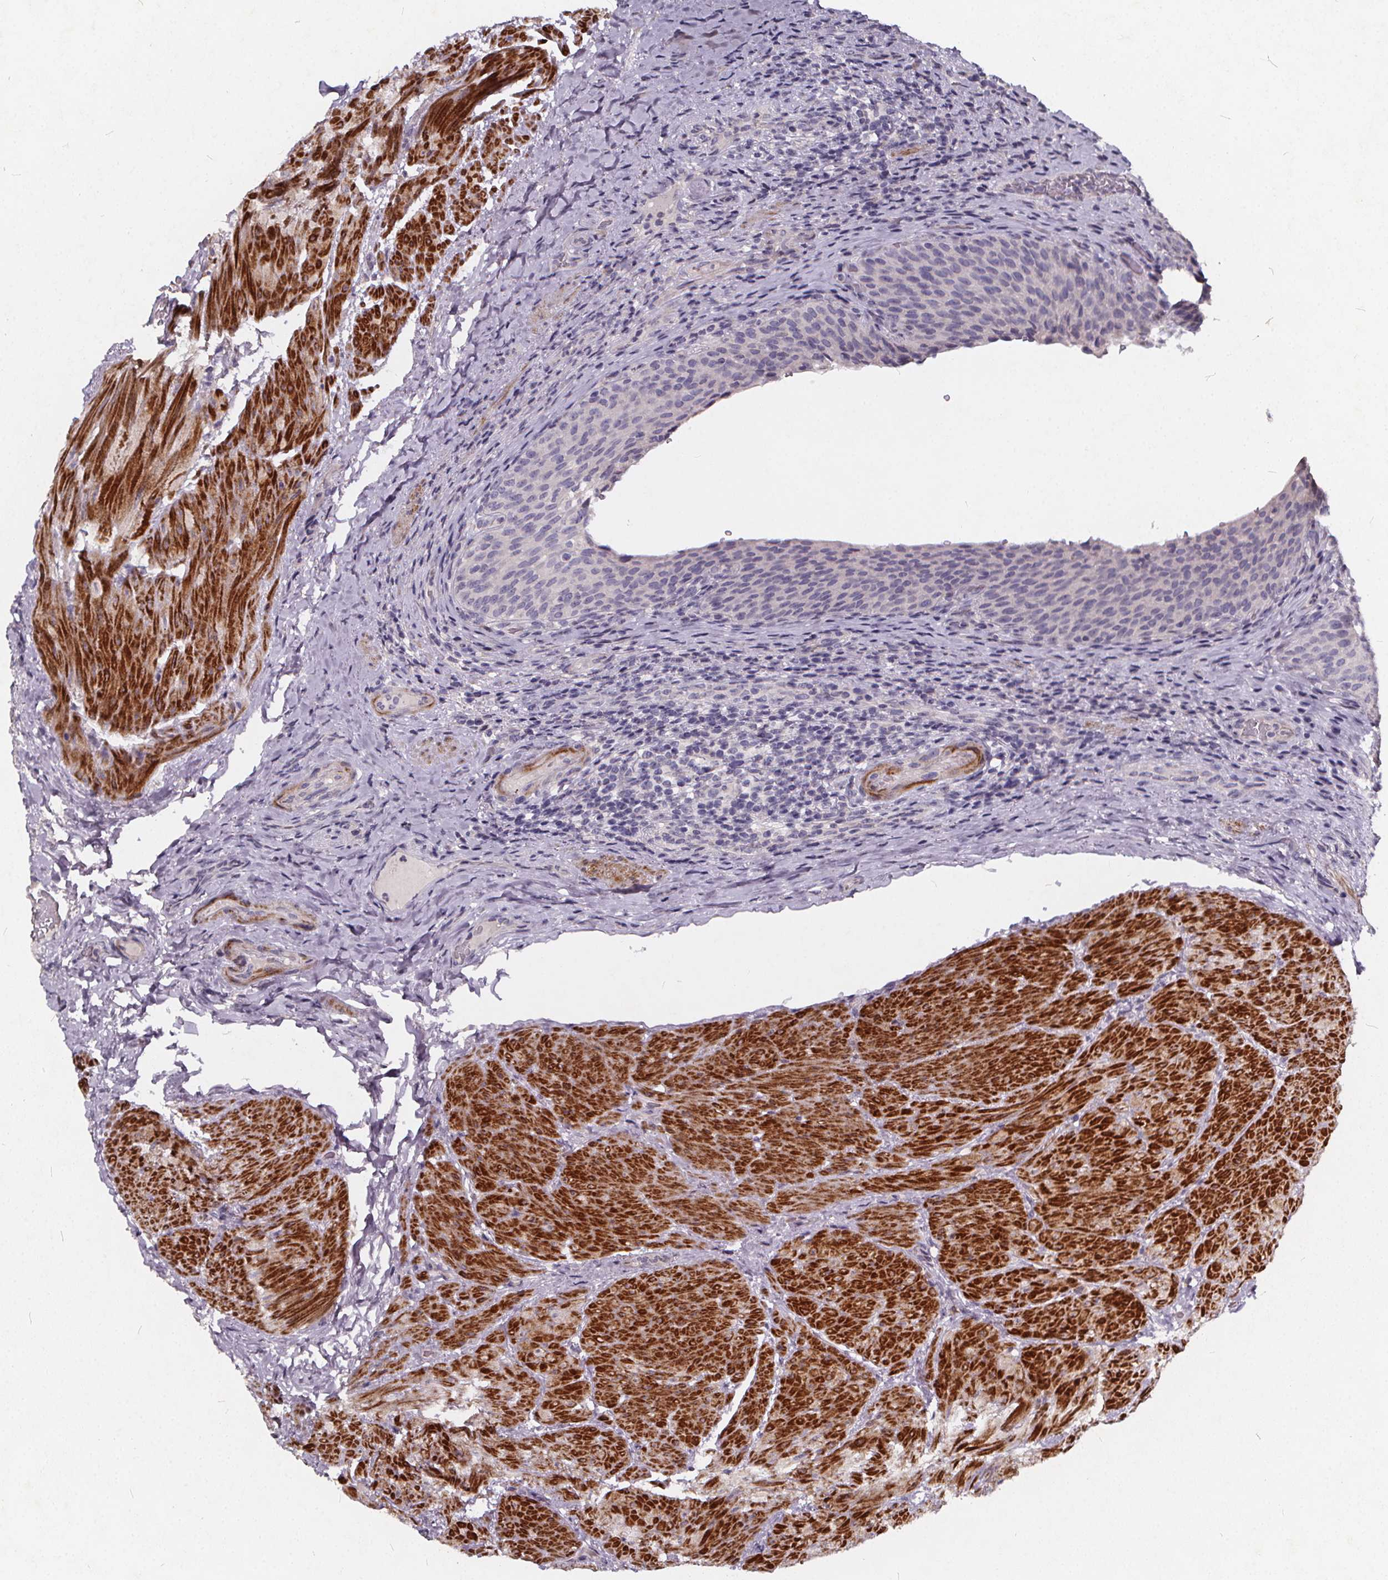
{"staining": {"intensity": "negative", "quantity": "none", "location": "none"}, "tissue": "urinary bladder", "cell_type": "Urothelial cells", "image_type": "normal", "snomed": [{"axis": "morphology", "description": "Normal tissue, NOS"}, {"axis": "topography", "description": "Urinary bladder"}, {"axis": "topography", "description": "Peripheral nerve tissue"}], "caption": "The histopathology image exhibits no staining of urothelial cells in benign urinary bladder.", "gene": "TSPAN14", "patient": {"sex": "male", "age": 66}}